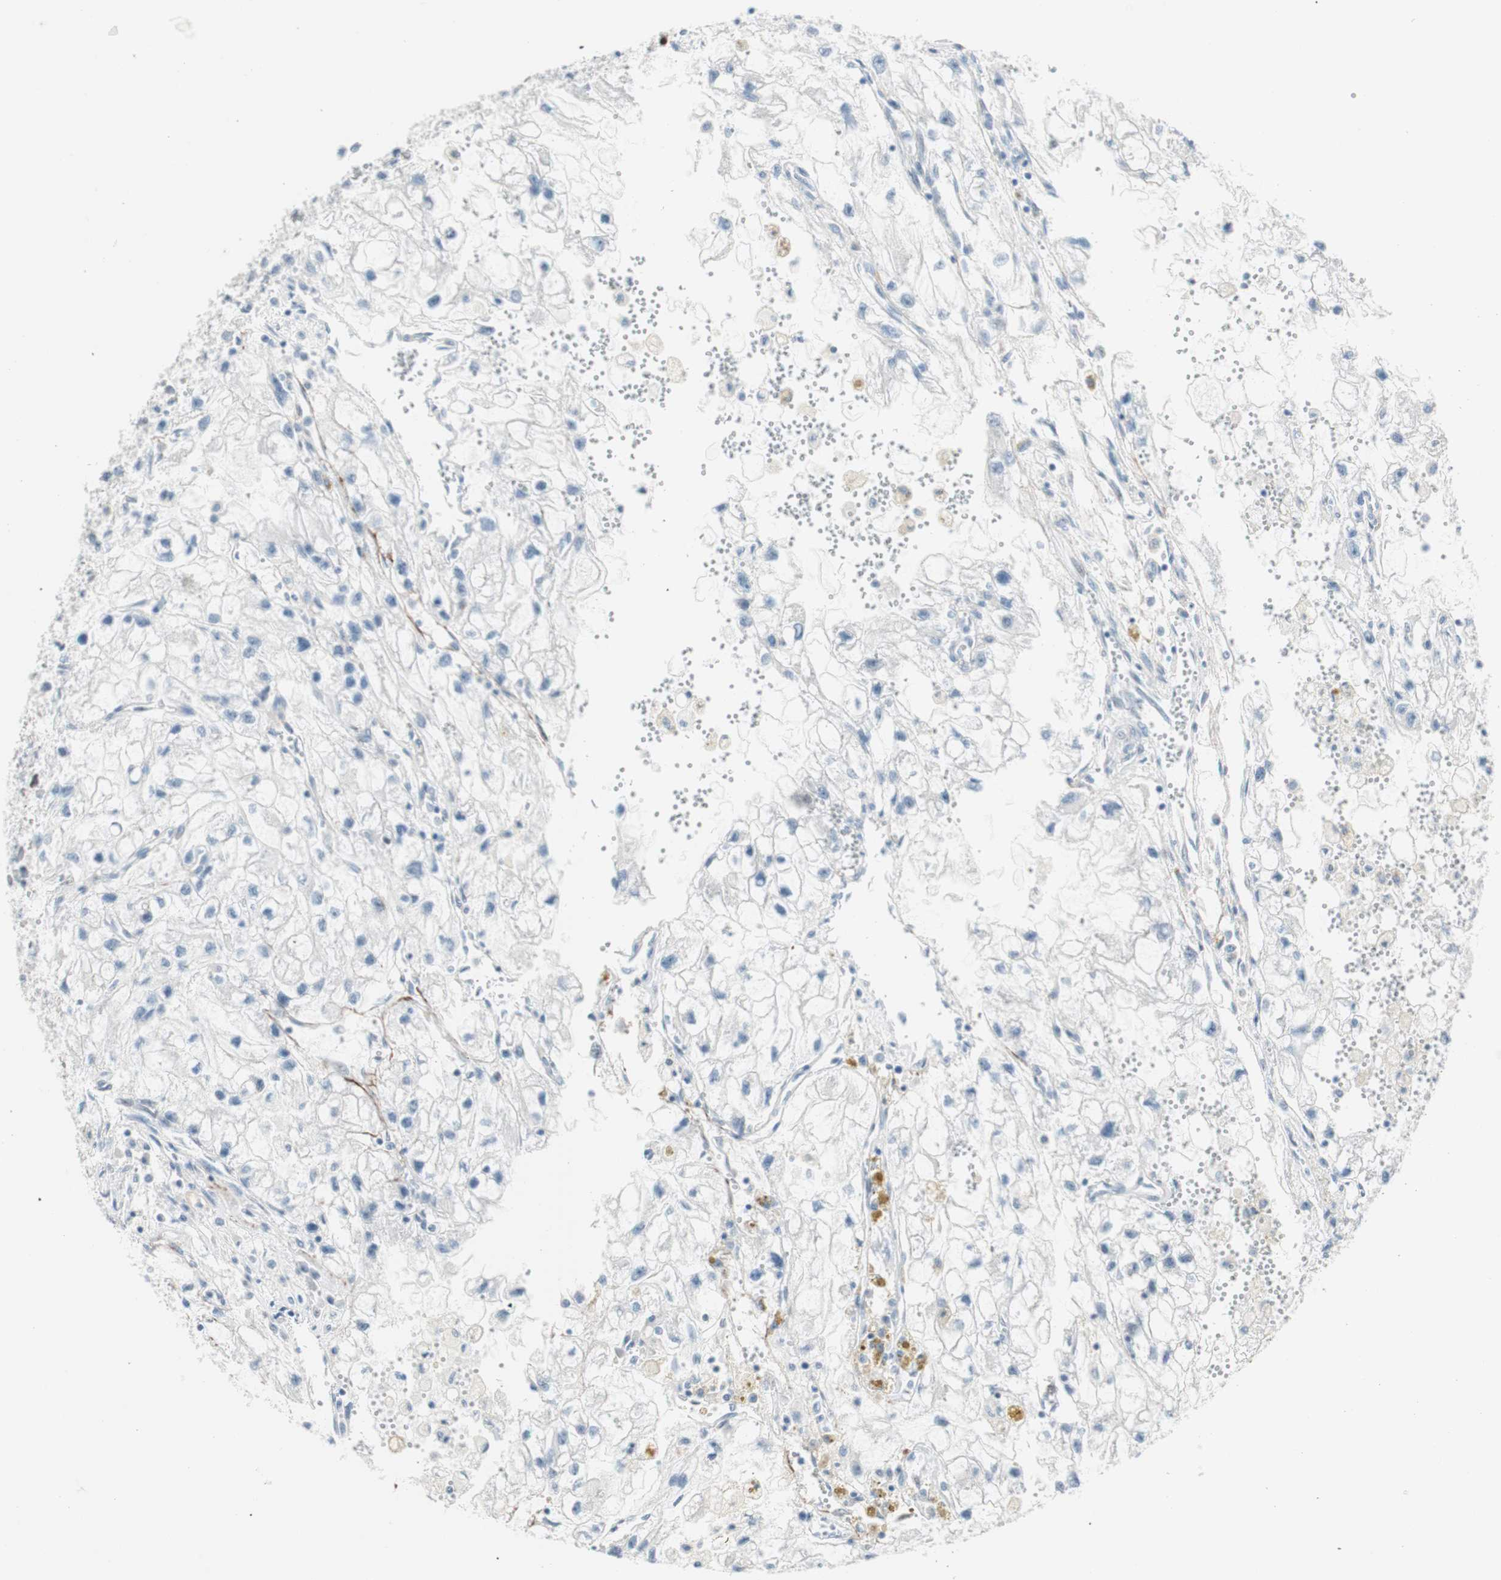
{"staining": {"intensity": "negative", "quantity": "none", "location": "none"}, "tissue": "renal cancer", "cell_type": "Tumor cells", "image_type": "cancer", "snomed": [{"axis": "morphology", "description": "Adenocarcinoma, NOS"}, {"axis": "topography", "description": "Kidney"}], "caption": "This is an immunohistochemistry (IHC) photomicrograph of human adenocarcinoma (renal). There is no positivity in tumor cells.", "gene": "FOSL1", "patient": {"sex": "female", "age": 70}}